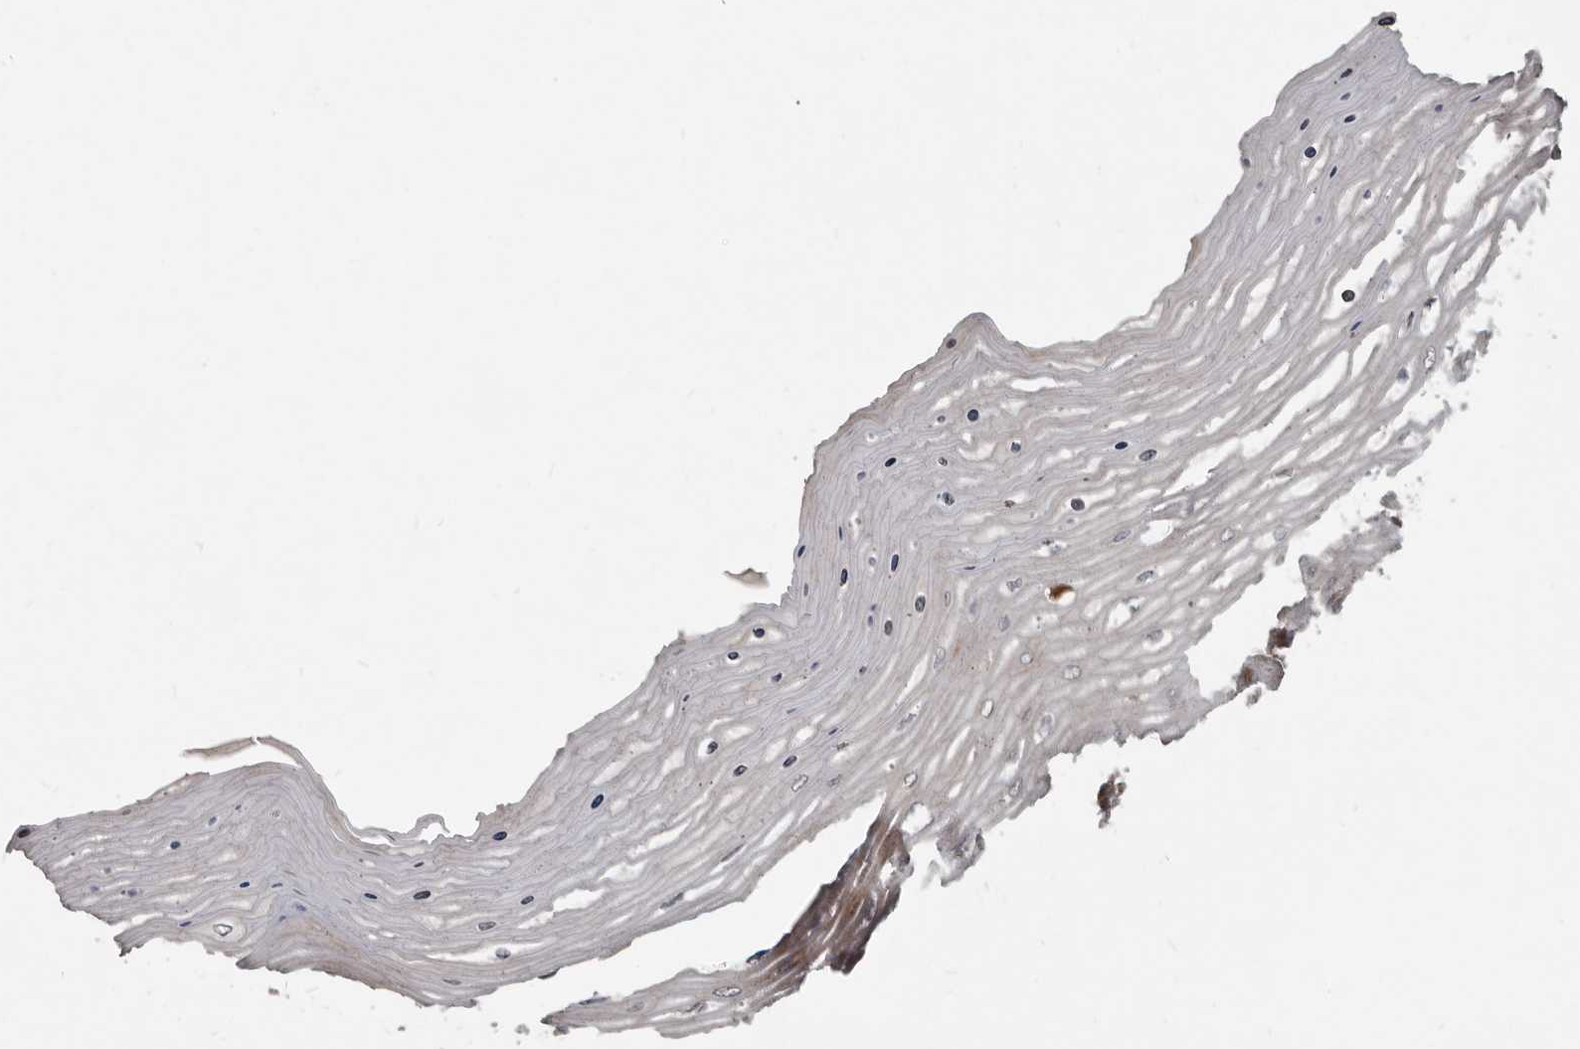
{"staining": {"intensity": "moderate", "quantity": "25%-75%", "location": "cytoplasmic/membranous"}, "tissue": "cervix", "cell_type": "Glandular cells", "image_type": "normal", "snomed": [{"axis": "morphology", "description": "Normal tissue, NOS"}, {"axis": "topography", "description": "Cervix"}], "caption": "Protein staining by immunohistochemistry displays moderate cytoplasmic/membranous positivity in about 25%-75% of glandular cells in unremarkable cervix.", "gene": "FBXO31", "patient": {"sex": "female", "age": 55}}